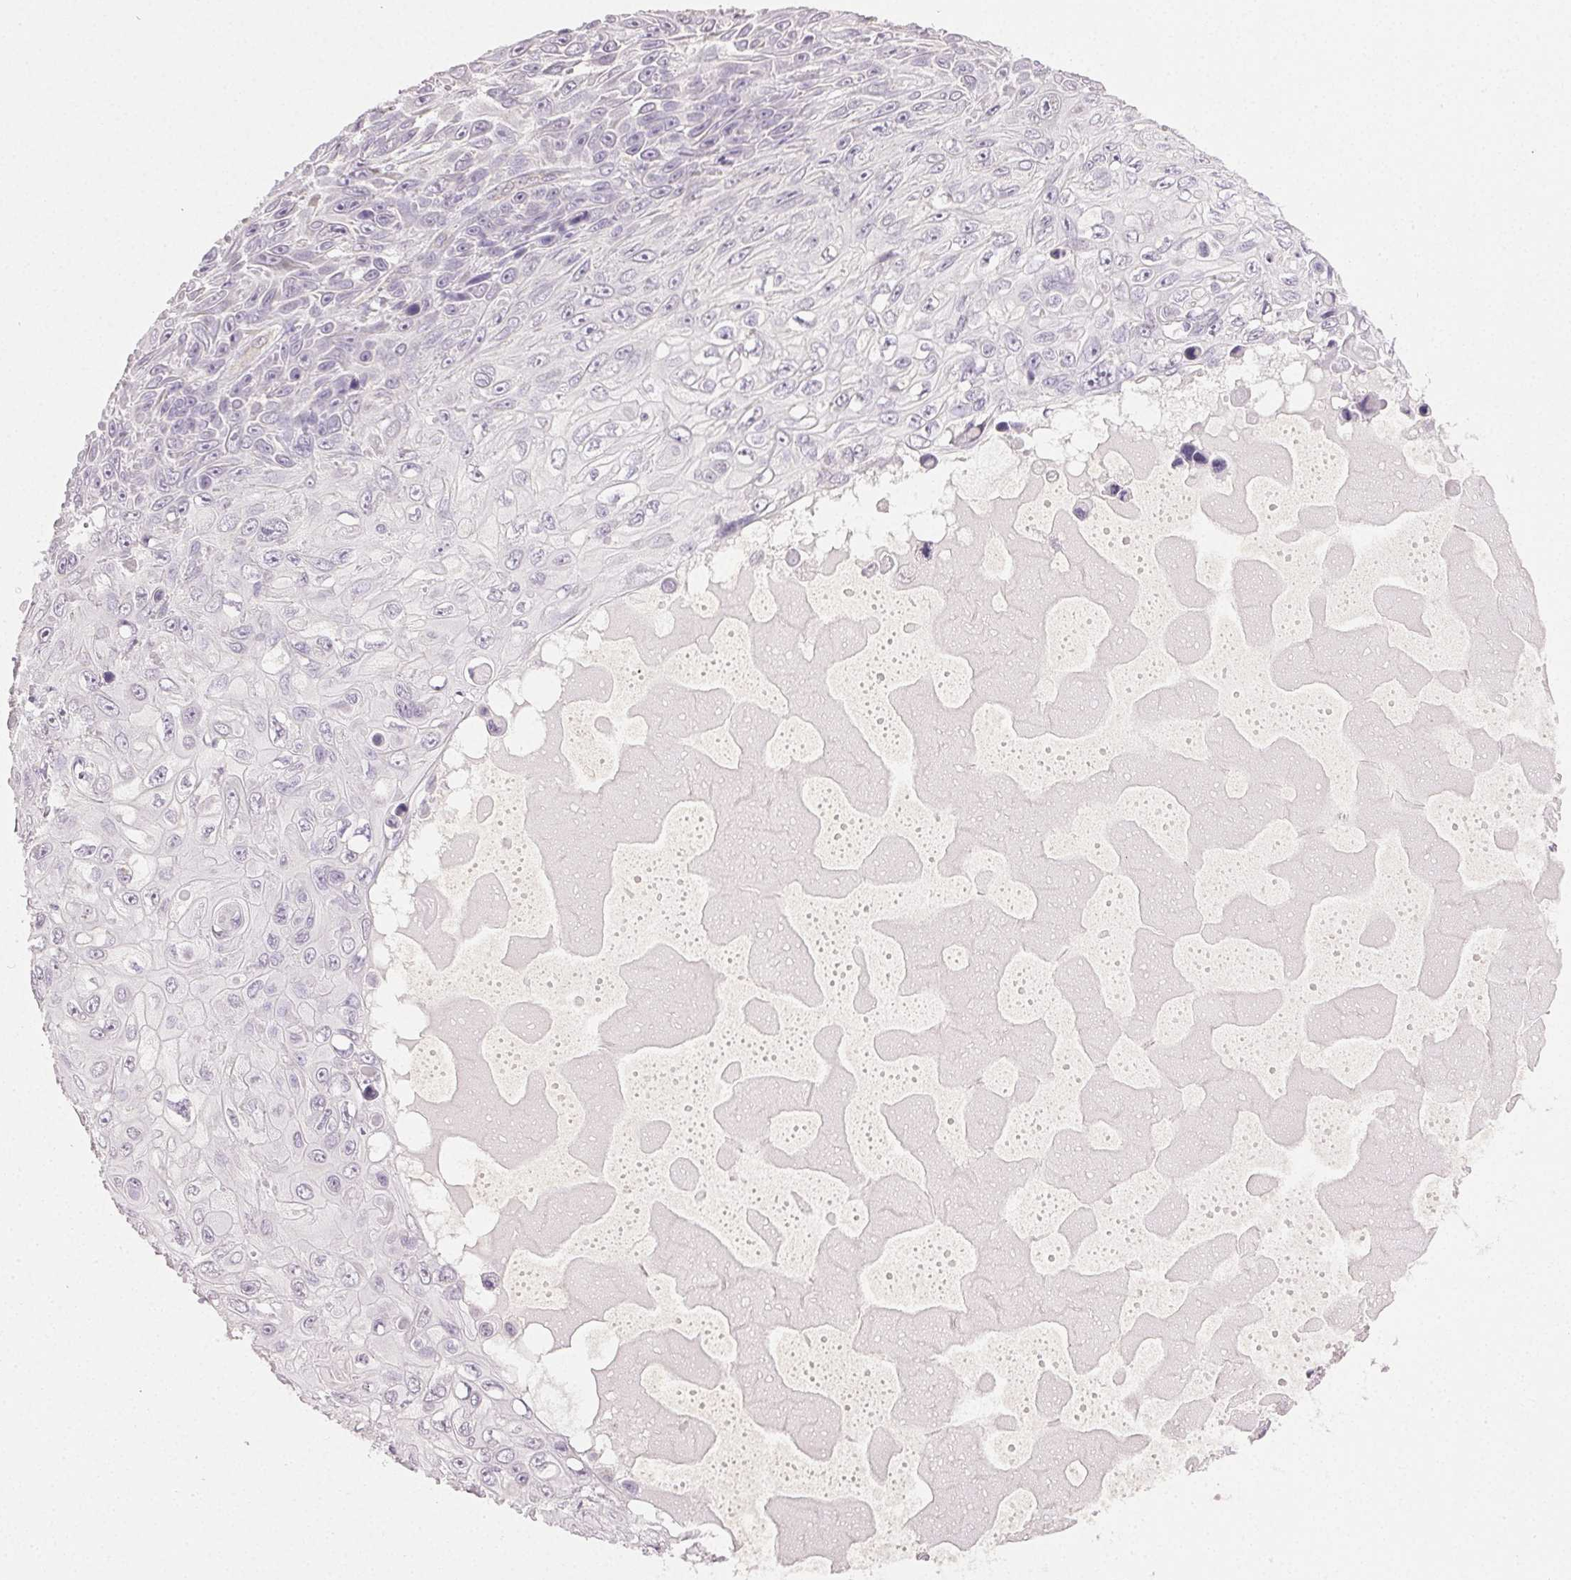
{"staining": {"intensity": "negative", "quantity": "none", "location": "none"}, "tissue": "skin cancer", "cell_type": "Tumor cells", "image_type": "cancer", "snomed": [{"axis": "morphology", "description": "Squamous cell carcinoma, NOS"}, {"axis": "topography", "description": "Skin"}], "caption": "An IHC image of skin squamous cell carcinoma is shown. There is no staining in tumor cells of skin squamous cell carcinoma.", "gene": "PLCB1", "patient": {"sex": "male", "age": 82}}